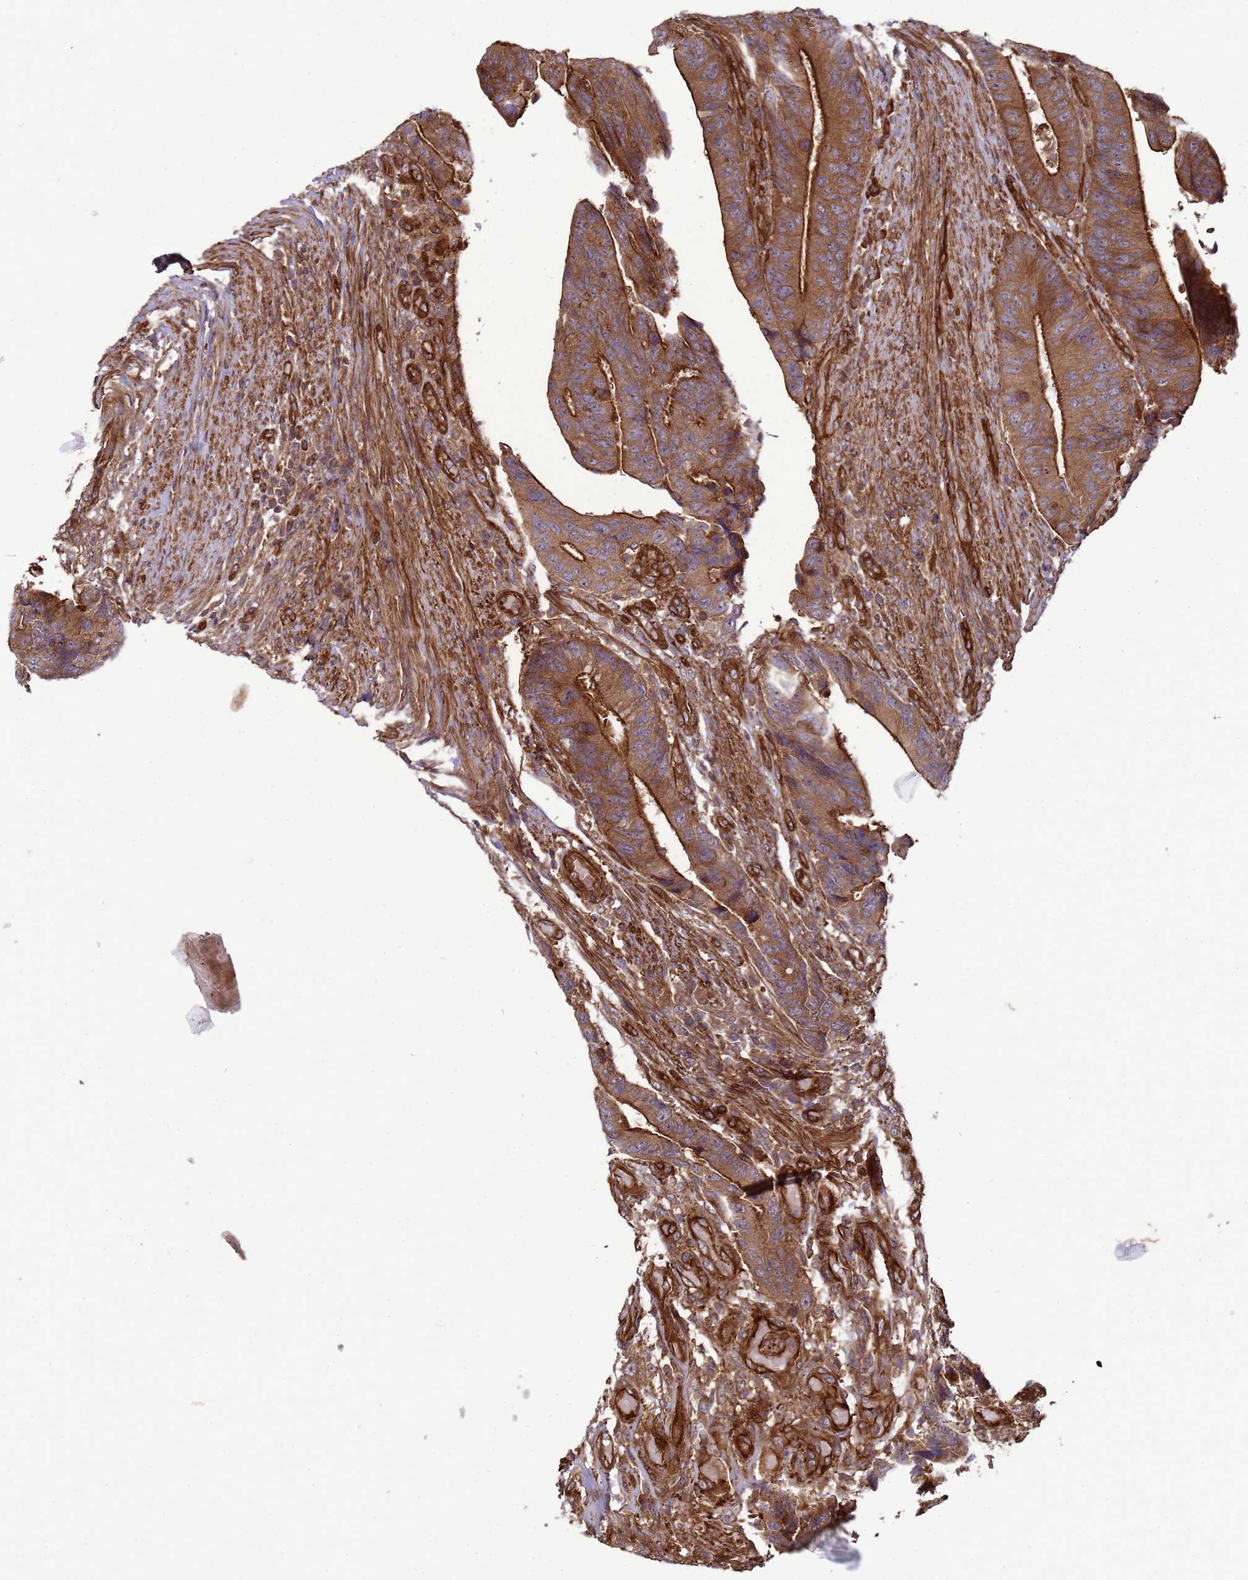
{"staining": {"intensity": "strong", "quantity": ">75%", "location": "cytoplasmic/membranous"}, "tissue": "colorectal cancer", "cell_type": "Tumor cells", "image_type": "cancer", "snomed": [{"axis": "morphology", "description": "Adenocarcinoma, NOS"}, {"axis": "topography", "description": "Colon"}], "caption": "There is high levels of strong cytoplasmic/membranous expression in tumor cells of adenocarcinoma (colorectal), as demonstrated by immunohistochemical staining (brown color).", "gene": "CNOT1", "patient": {"sex": "male", "age": 87}}